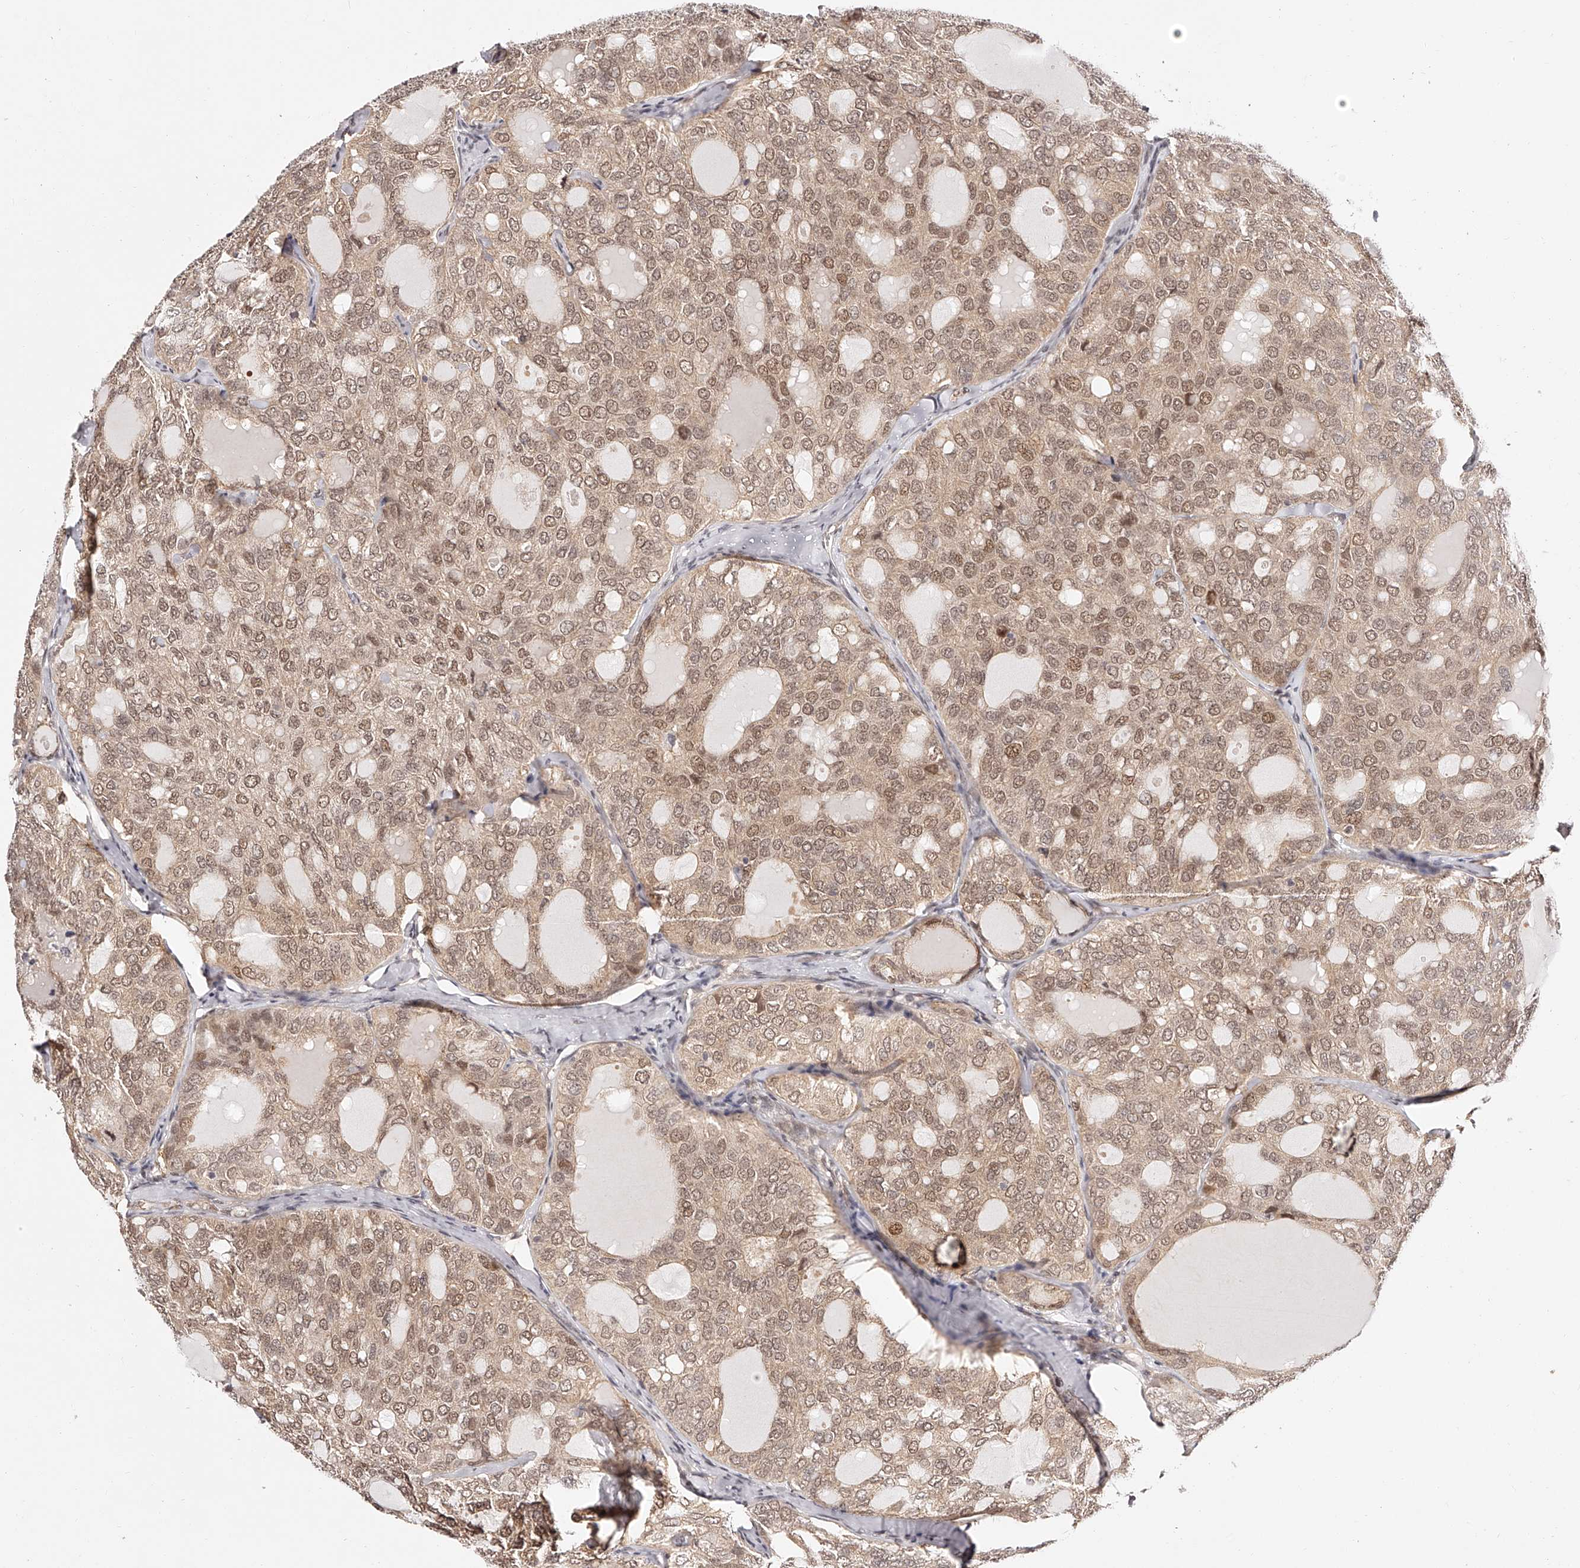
{"staining": {"intensity": "moderate", "quantity": ">75%", "location": "cytoplasmic/membranous,nuclear"}, "tissue": "thyroid cancer", "cell_type": "Tumor cells", "image_type": "cancer", "snomed": [{"axis": "morphology", "description": "Follicular adenoma carcinoma, NOS"}, {"axis": "topography", "description": "Thyroid gland"}], "caption": "Thyroid follicular adenoma carcinoma tissue displays moderate cytoplasmic/membranous and nuclear staining in approximately >75% of tumor cells, visualized by immunohistochemistry.", "gene": "USF3", "patient": {"sex": "male", "age": 75}}